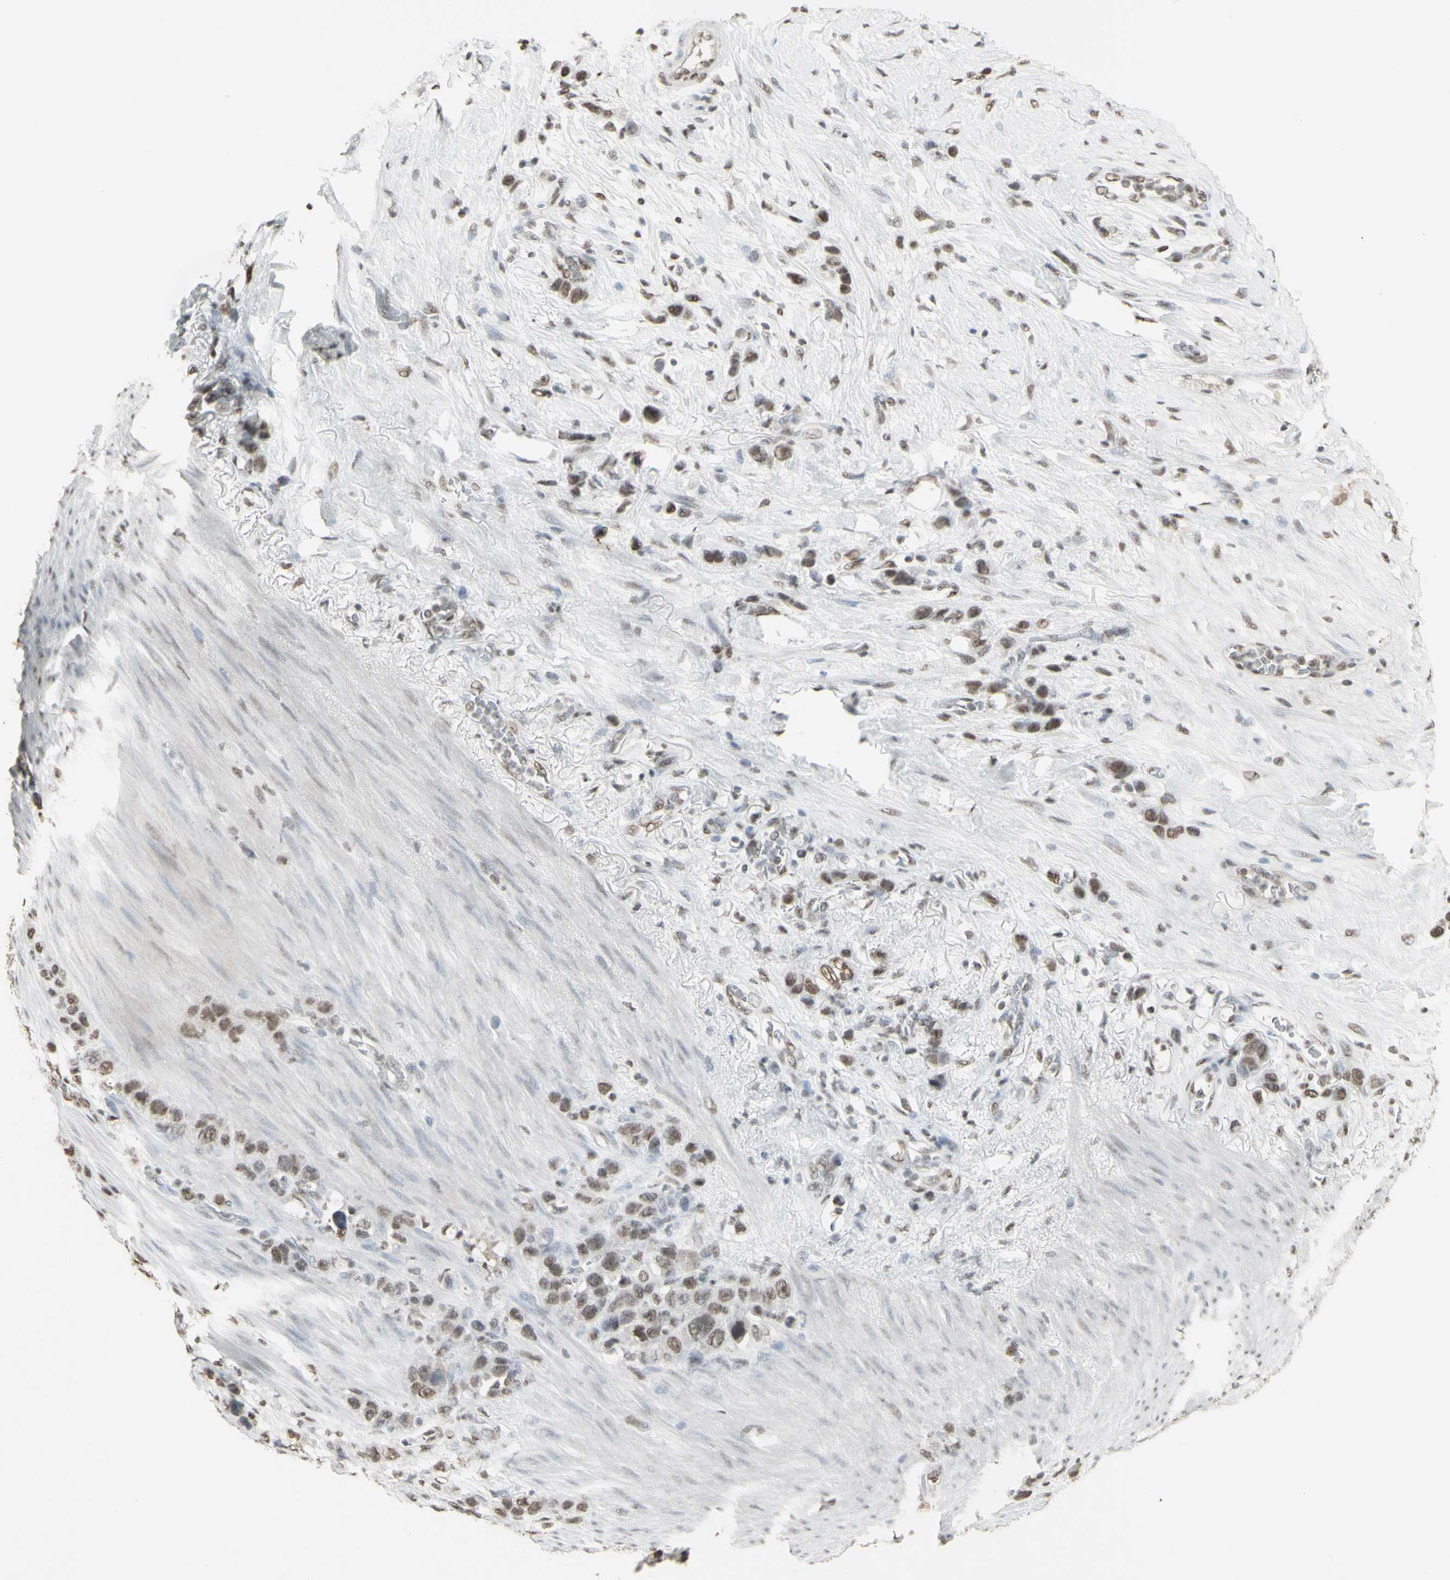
{"staining": {"intensity": "moderate", "quantity": ">75%", "location": "nuclear"}, "tissue": "stomach cancer", "cell_type": "Tumor cells", "image_type": "cancer", "snomed": [{"axis": "morphology", "description": "Adenocarcinoma, NOS"}, {"axis": "morphology", "description": "Adenocarcinoma, High grade"}, {"axis": "topography", "description": "Stomach, upper"}, {"axis": "topography", "description": "Stomach, lower"}], "caption": "This image shows immunohistochemistry (IHC) staining of adenocarcinoma (high-grade) (stomach), with medium moderate nuclear expression in approximately >75% of tumor cells.", "gene": "TRIM28", "patient": {"sex": "female", "age": 65}}